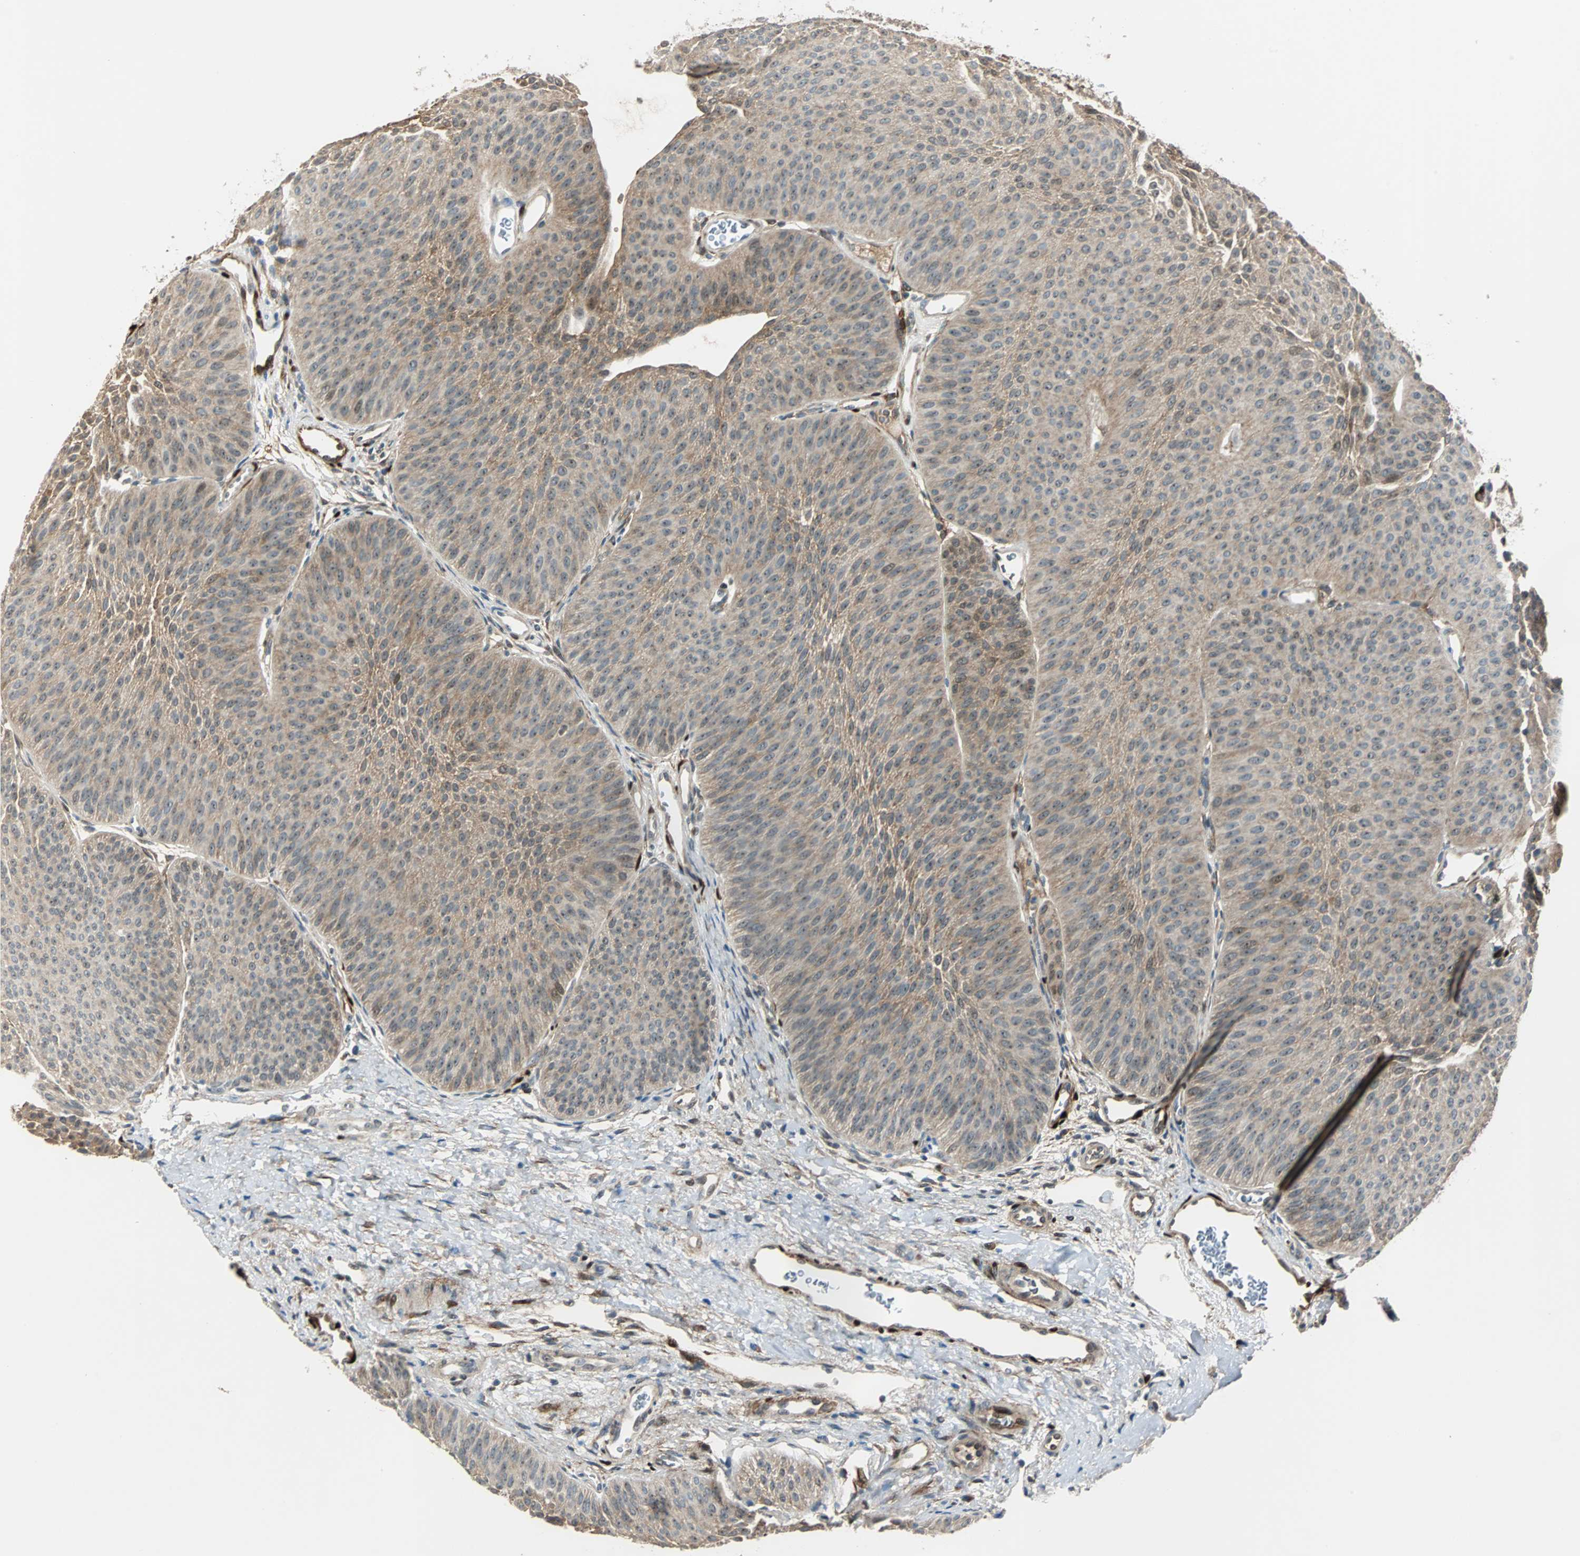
{"staining": {"intensity": "moderate", "quantity": ">75%", "location": "cytoplasmic/membranous,nuclear"}, "tissue": "urothelial cancer", "cell_type": "Tumor cells", "image_type": "cancer", "snomed": [{"axis": "morphology", "description": "Urothelial carcinoma, Low grade"}, {"axis": "topography", "description": "Urinary bladder"}], "caption": "Human urothelial cancer stained with a brown dye reveals moderate cytoplasmic/membranous and nuclear positive positivity in approximately >75% of tumor cells.", "gene": "FHL2", "patient": {"sex": "female", "age": 60}}